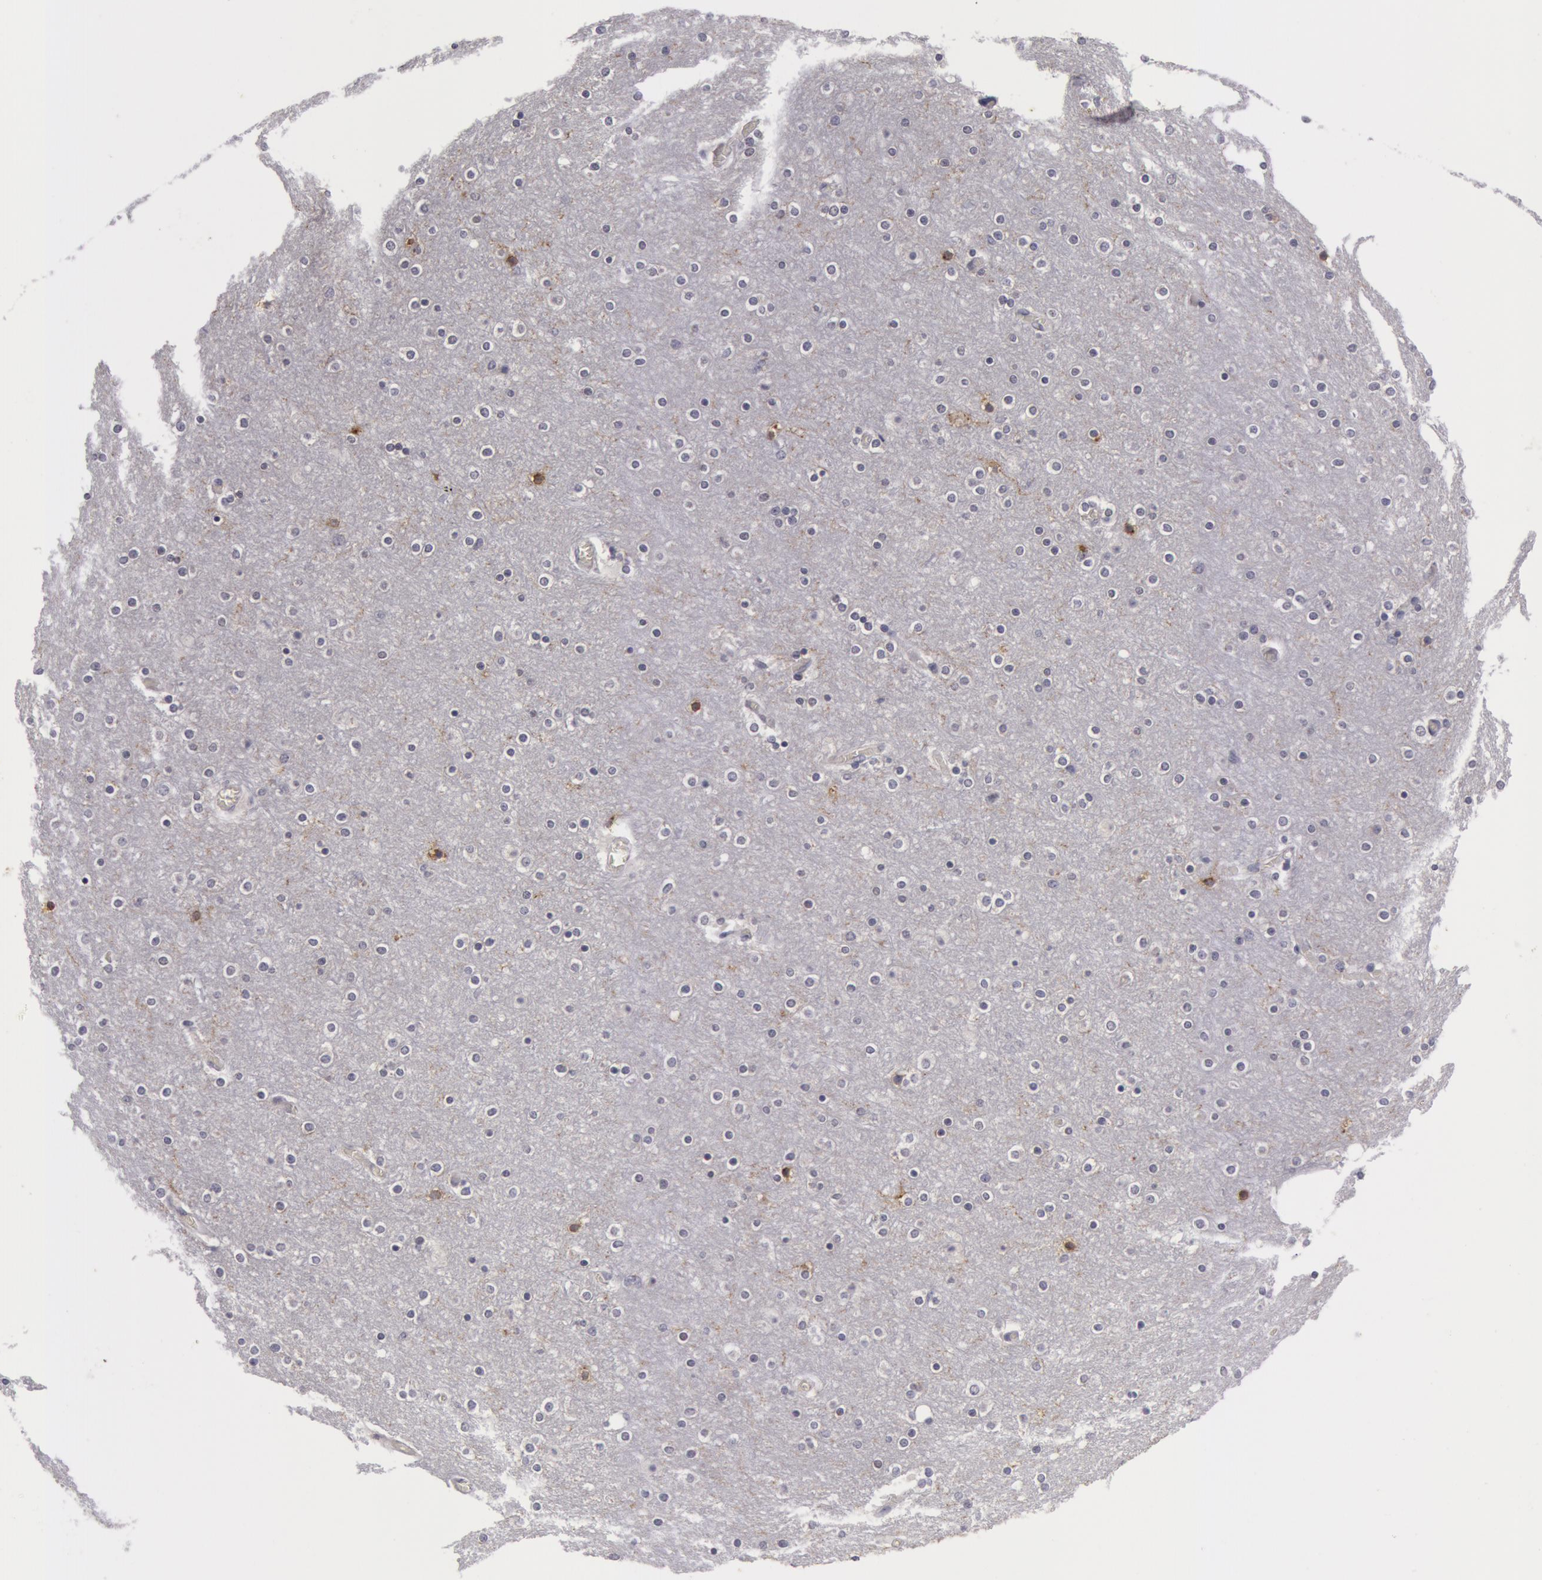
{"staining": {"intensity": "negative", "quantity": "none", "location": "none"}, "tissue": "cerebral cortex", "cell_type": "Endothelial cells", "image_type": "normal", "snomed": [{"axis": "morphology", "description": "Normal tissue, NOS"}, {"axis": "topography", "description": "Cerebral cortex"}], "caption": "This is a histopathology image of immunohistochemistry staining of benign cerebral cortex, which shows no staining in endothelial cells.", "gene": "NLGN4X", "patient": {"sex": "female", "age": 54}}